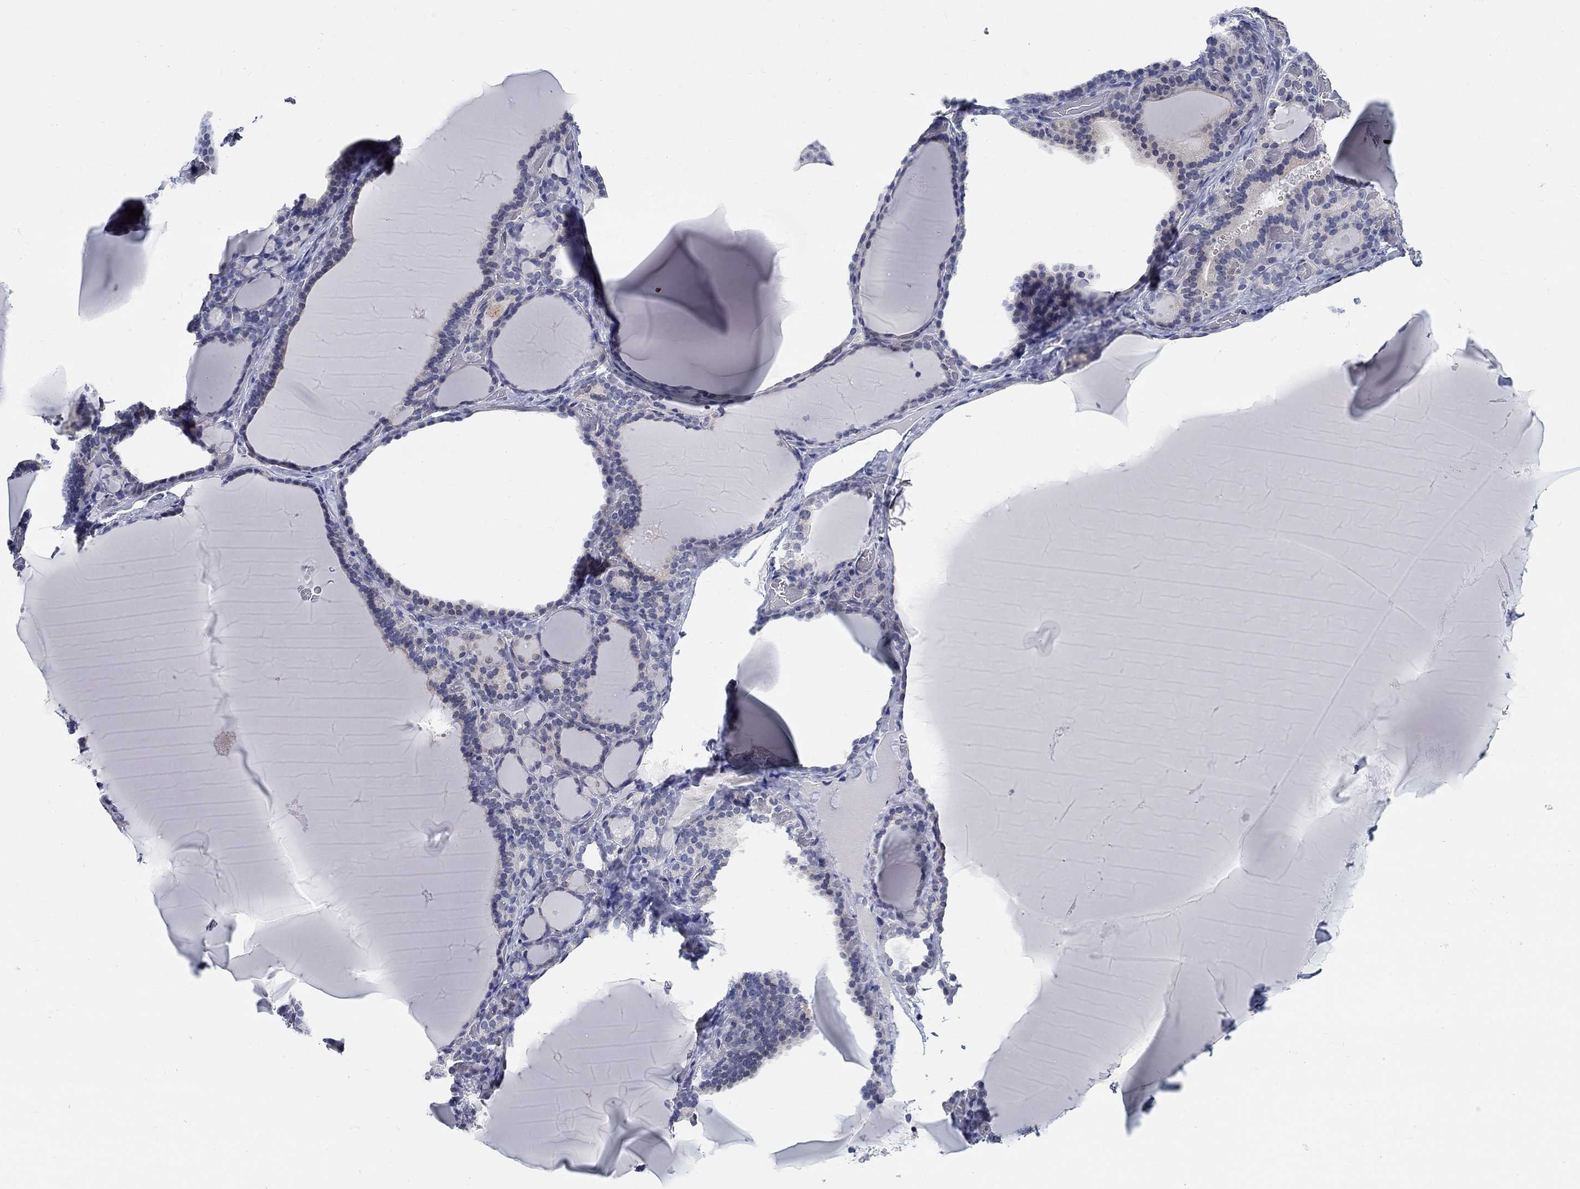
{"staining": {"intensity": "negative", "quantity": "none", "location": "none"}, "tissue": "thyroid gland", "cell_type": "Glandular cells", "image_type": "normal", "snomed": [{"axis": "morphology", "description": "Normal tissue, NOS"}, {"axis": "morphology", "description": "Hyperplasia, NOS"}, {"axis": "topography", "description": "Thyroid gland"}], "caption": "A histopathology image of thyroid gland stained for a protein shows no brown staining in glandular cells. (DAB immunohistochemistry (IHC) visualized using brightfield microscopy, high magnification).", "gene": "SMIM18", "patient": {"sex": "female", "age": 27}}